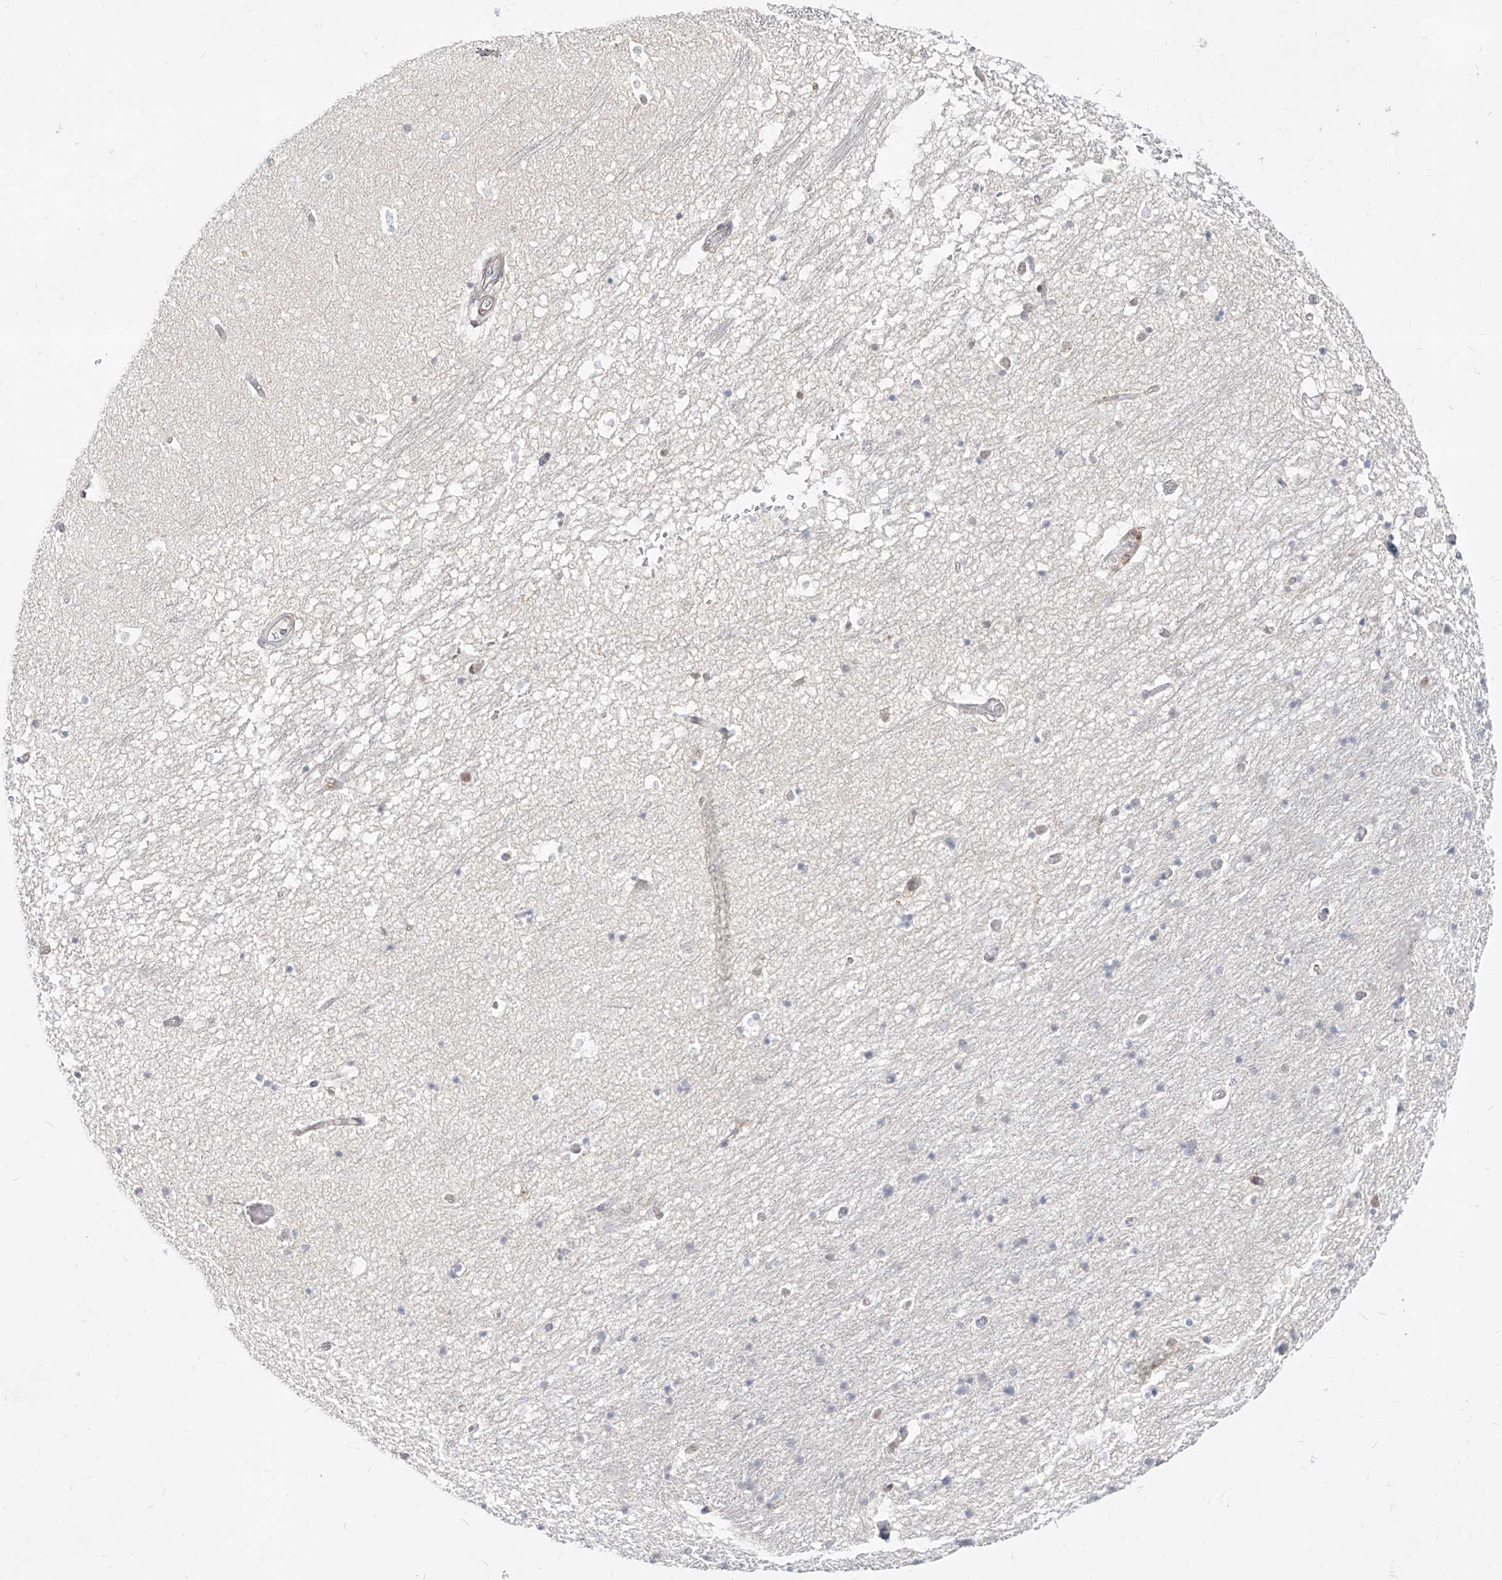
{"staining": {"intensity": "negative", "quantity": "none", "location": "none"}, "tissue": "hippocampus", "cell_type": "Glial cells", "image_type": "normal", "snomed": [{"axis": "morphology", "description": "Normal tissue, NOS"}, {"axis": "topography", "description": "Hippocampus"}], "caption": "This is a histopathology image of IHC staining of normal hippocampus, which shows no staining in glial cells.", "gene": "SLC2A12", "patient": {"sex": "male", "age": 45}}